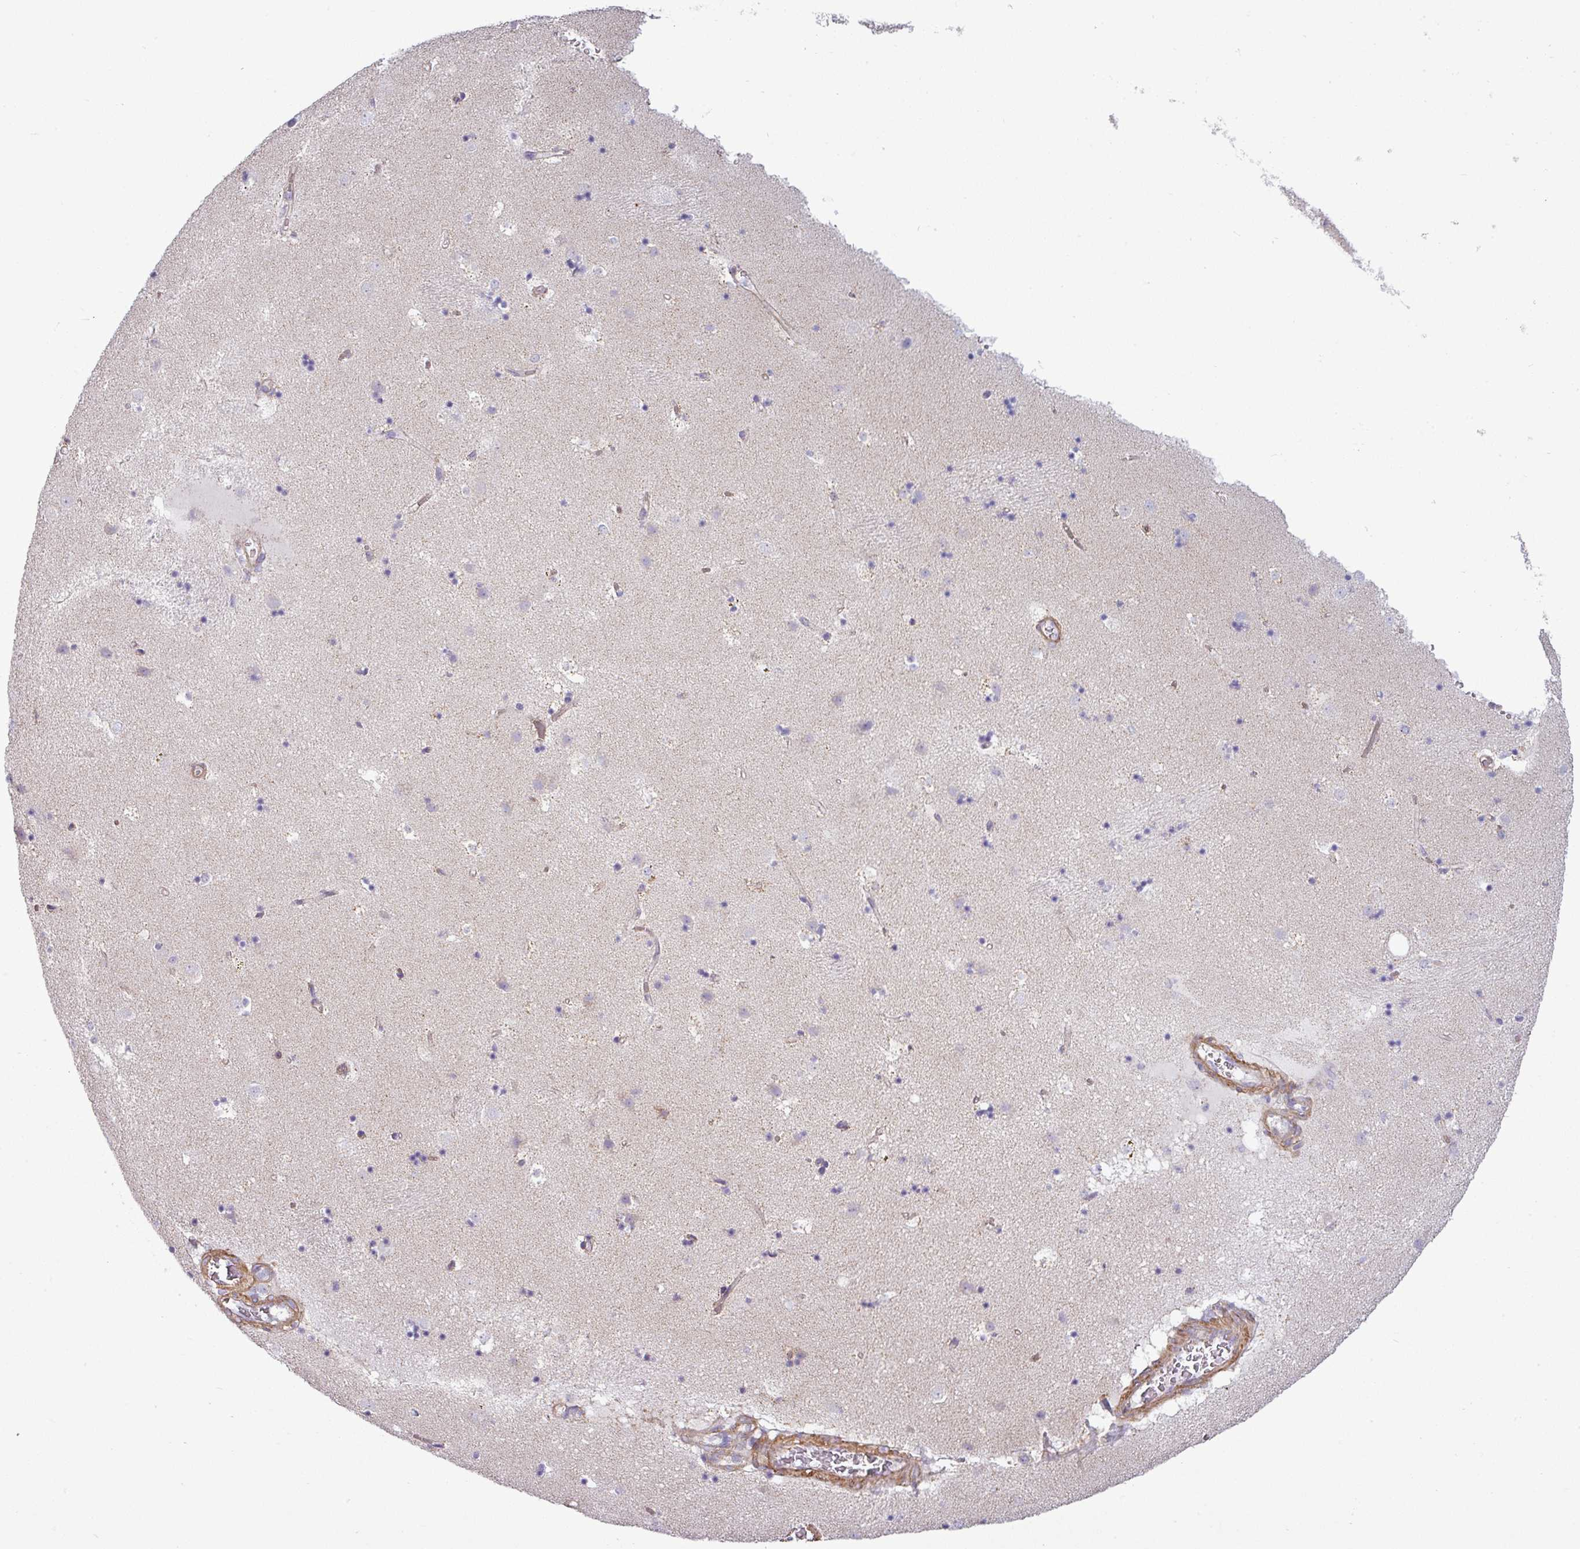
{"staining": {"intensity": "negative", "quantity": "none", "location": "none"}, "tissue": "caudate", "cell_type": "Glial cells", "image_type": "normal", "snomed": [{"axis": "morphology", "description": "Normal tissue, NOS"}, {"axis": "topography", "description": "Lateral ventricle wall"}], "caption": "Benign caudate was stained to show a protein in brown. There is no significant expression in glial cells. The staining was performed using DAB (3,3'-diaminobenzidine) to visualize the protein expression in brown, while the nuclei were stained in blue with hematoxylin (Magnification: 20x).", "gene": "BTN2A2", "patient": {"sex": "male", "age": 58}}